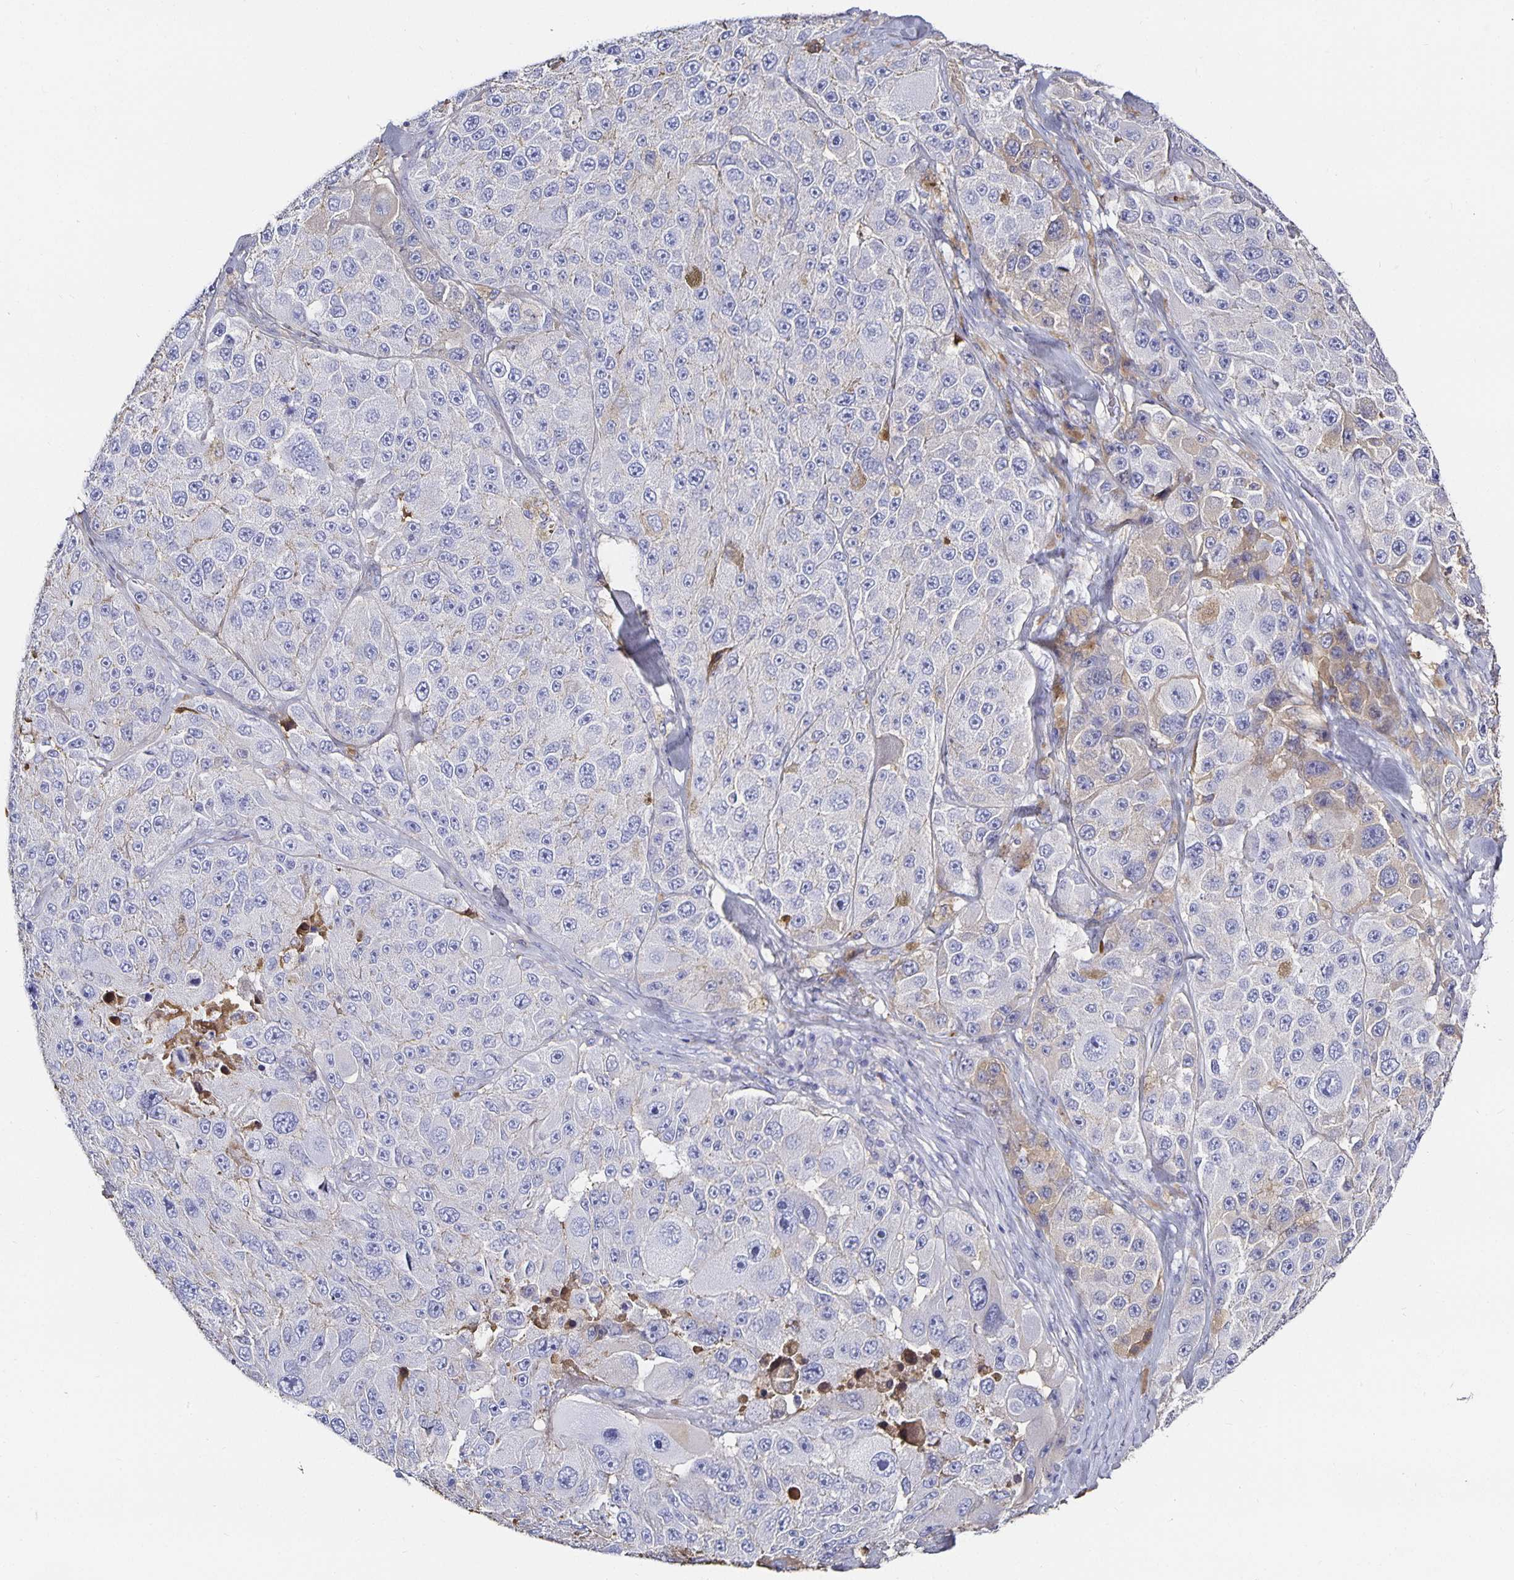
{"staining": {"intensity": "negative", "quantity": "none", "location": "none"}, "tissue": "melanoma", "cell_type": "Tumor cells", "image_type": "cancer", "snomed": [{"axis": "morphology", "description": "Malignant melanoma, Metastatic site"}, {"axis": "topography", "description": "Lymph node"}], "caption": "The histopathology image displays no staining of tumor cells in malignant melanoma (metastatic site). The staining is performed using DAB (3,3'-diaminobenzidine) brown chromogen with nuclei counter-stained in using hematoxylin.", "gene": "TTR", "patient": {"sex": "male", "age": 62}}